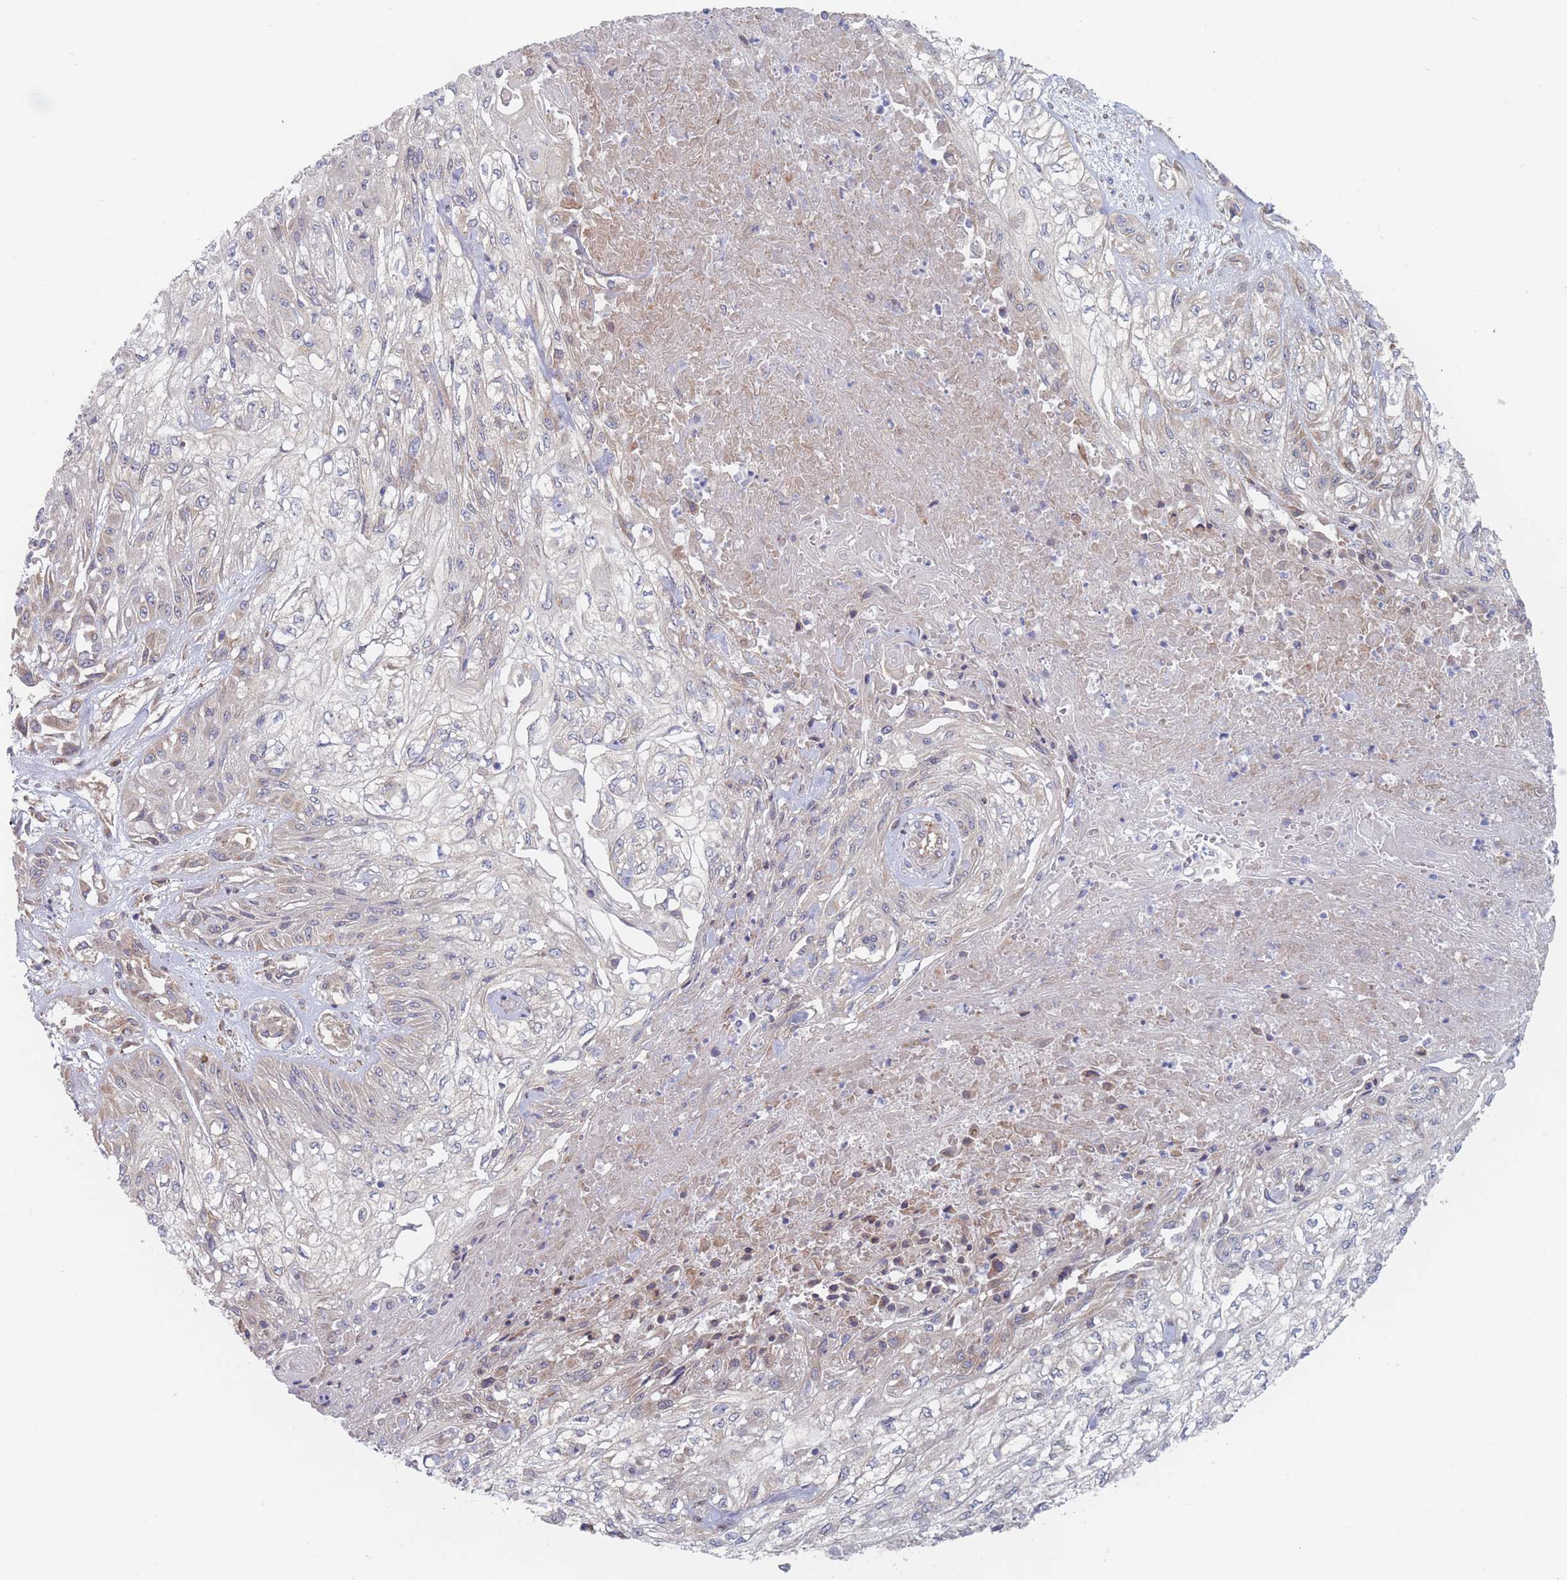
{"staining": {"intensity": "weak", "quantity": "<25%", "location": "cytoplasmic/membranous"}, "tissue": "skin cancer", "cell_type": "Tumor cells", "image_type": "cancer", "snomed": [{"axis": "morphology", "description": "Squamous cell carcinoma, NOS"}, {"axis": "morphology", "description": "Squamous cell carcinoma, metastatic, NOS"}, {"axis": "topography", "description": "Skin"}, {"axis": "topography", "description": "Lymph node"}], "caption": "Immunohistochemistry micrograph of human skin cancer stained for a protein (brown), which displays no positivity in tumor cells. (Brightfield microscopy of DAB IHC at high magnification).", "gene": "KDSR", "patient": {"sex": "male", "age": 75}}